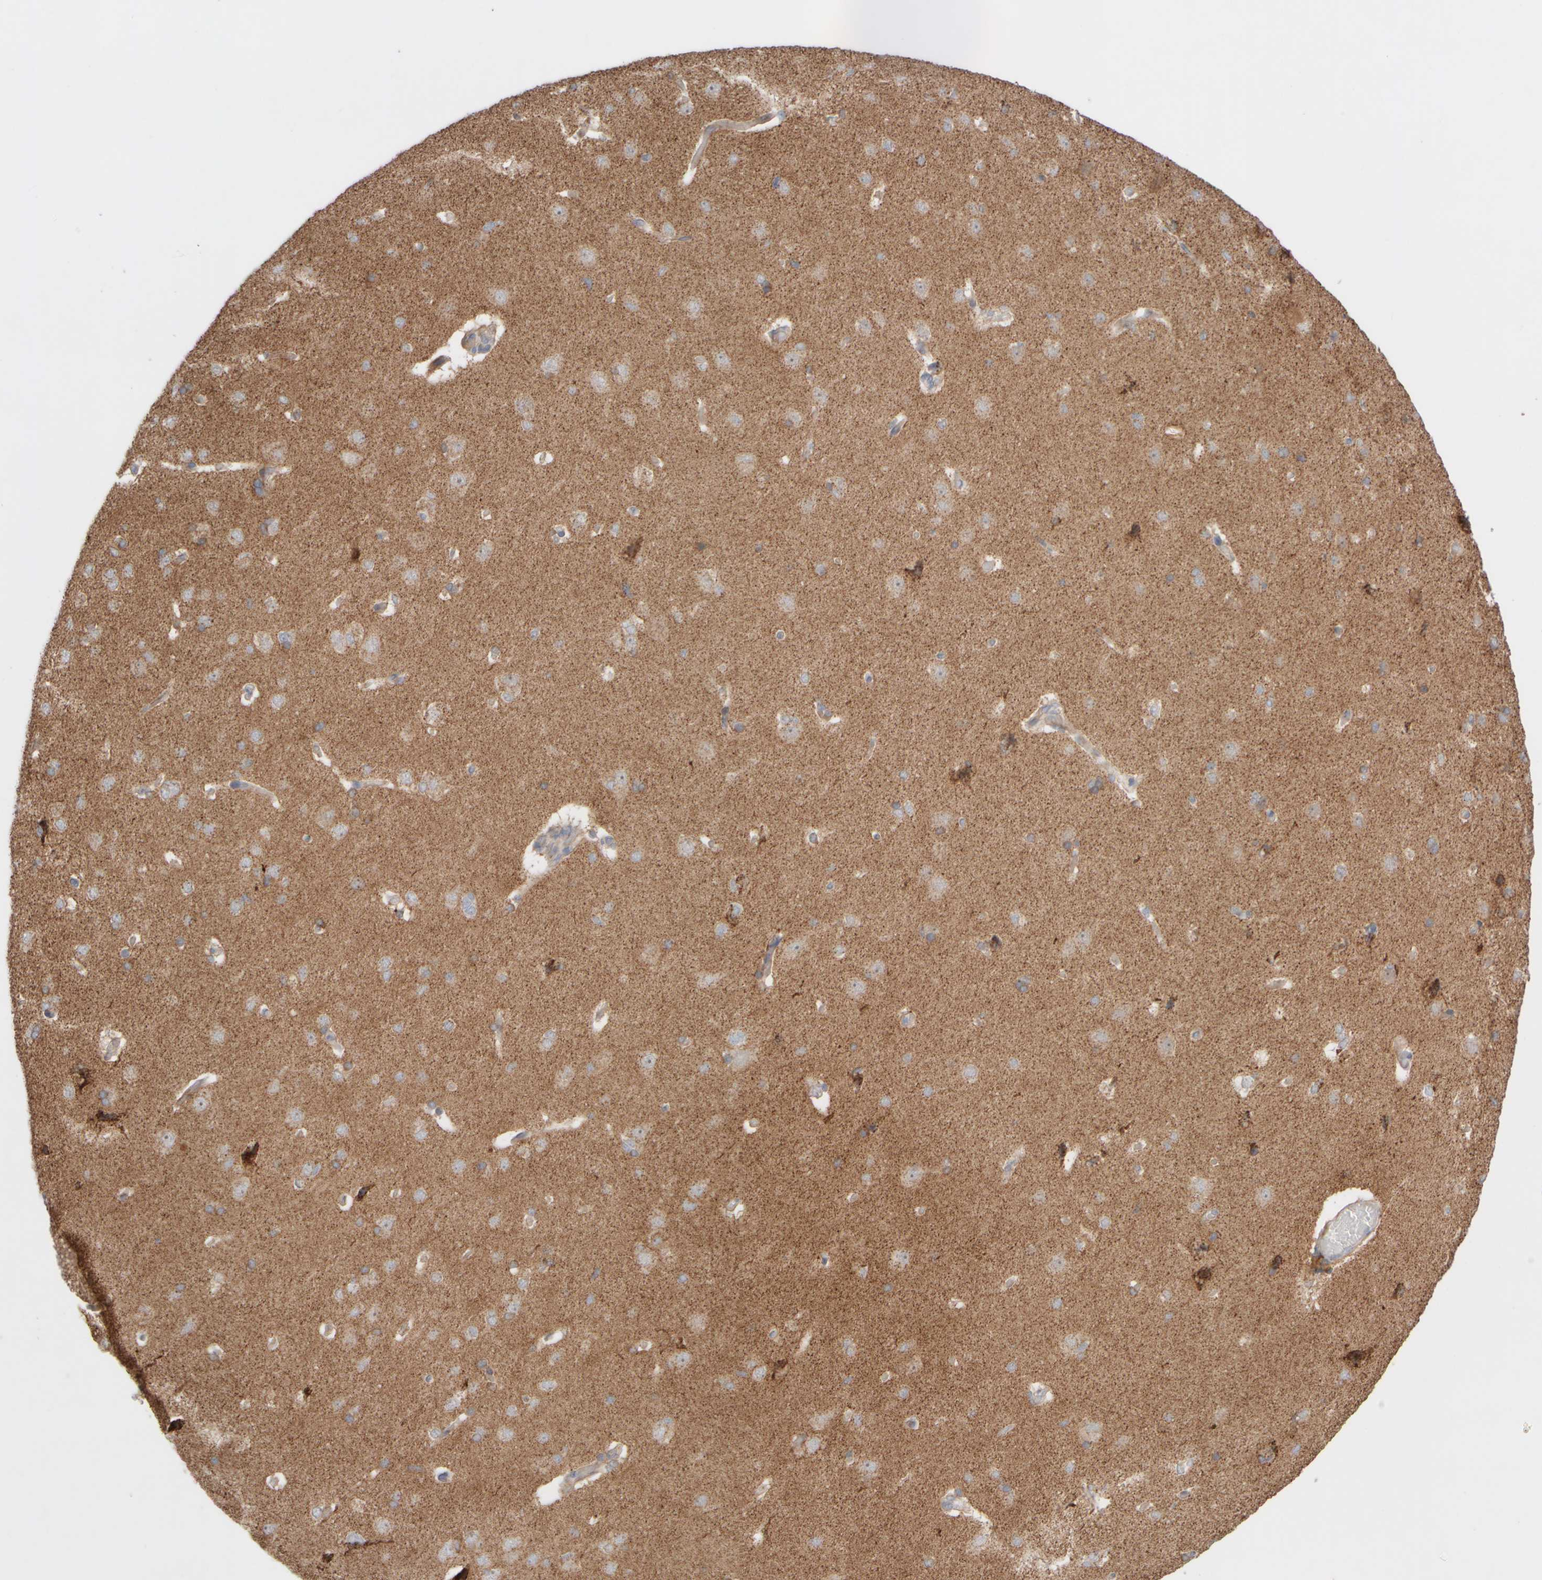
{"staining": {"intensity": "negative", "quantity": "none", "location": "none"}, "tissue": "cerebral cortex", "cell_type": "Endothelial cells", "image_type": "normal", "snomed": [{"axis": "morphology", "description": "Normal tissue, NOS"}, {"axis": "topography", "description": "Cerebral cortex"}], "caption": "An image of cerebral cortex stained for a protein displays no brown staining in endothelial cells.", "gene": "CHADL", "patient": {"sex": "male", "age": 62}}